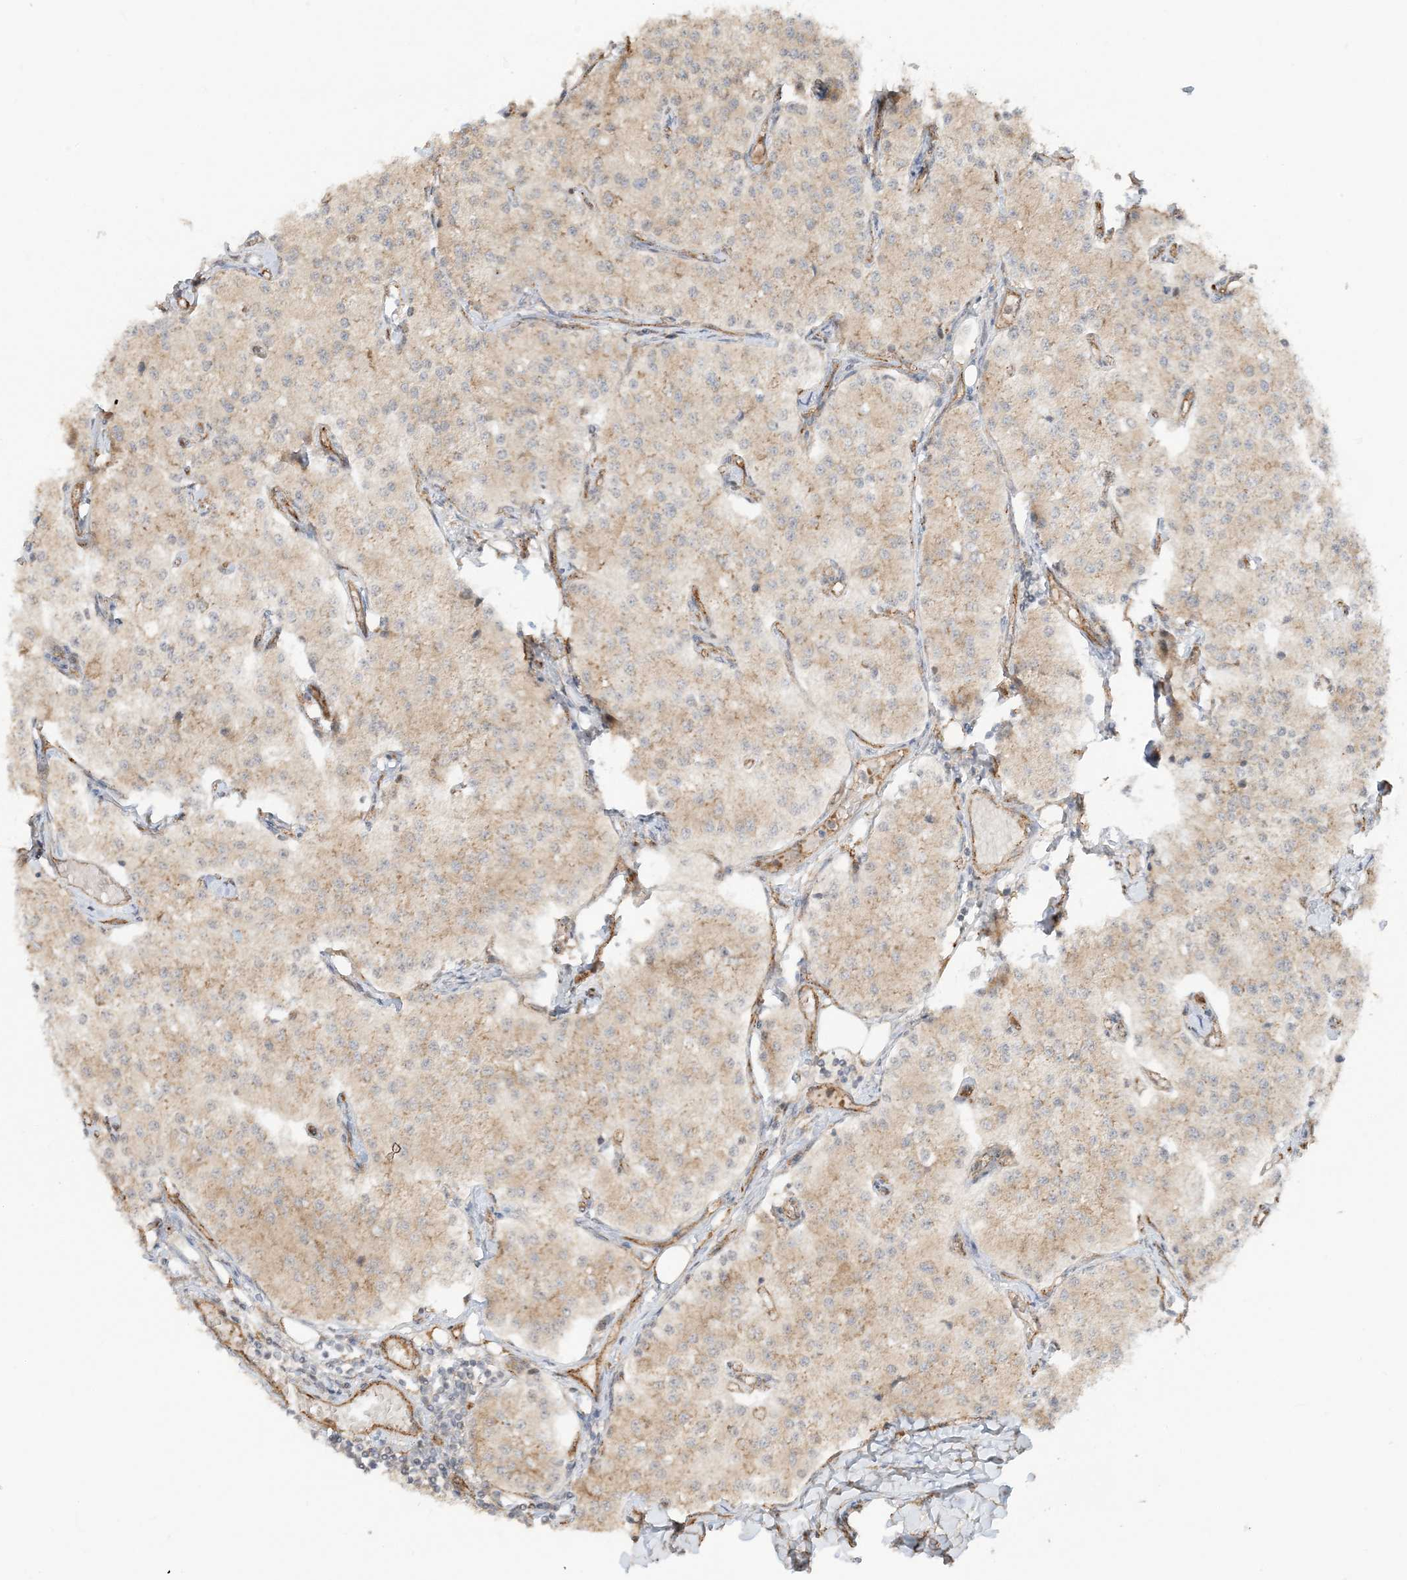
{"staining": {"intensity": "weak", "quantity": "<25%", "location": "cytoplasmic/membranous"}, "tissue": "carcinoid", "cell_type": "Tumor cells", "image_type": "cancer", "snomed": [{"axis": "morphology", "description": "Carcinoid, malignant, NOS"}, {"axis": "topography", "description": "Colon"}], "caption": "Tumor cells show no significant protein staining in carcinoid (malignant).", "gene": "UBAP2L", "patient": {"sex": "female", "age": 52}}